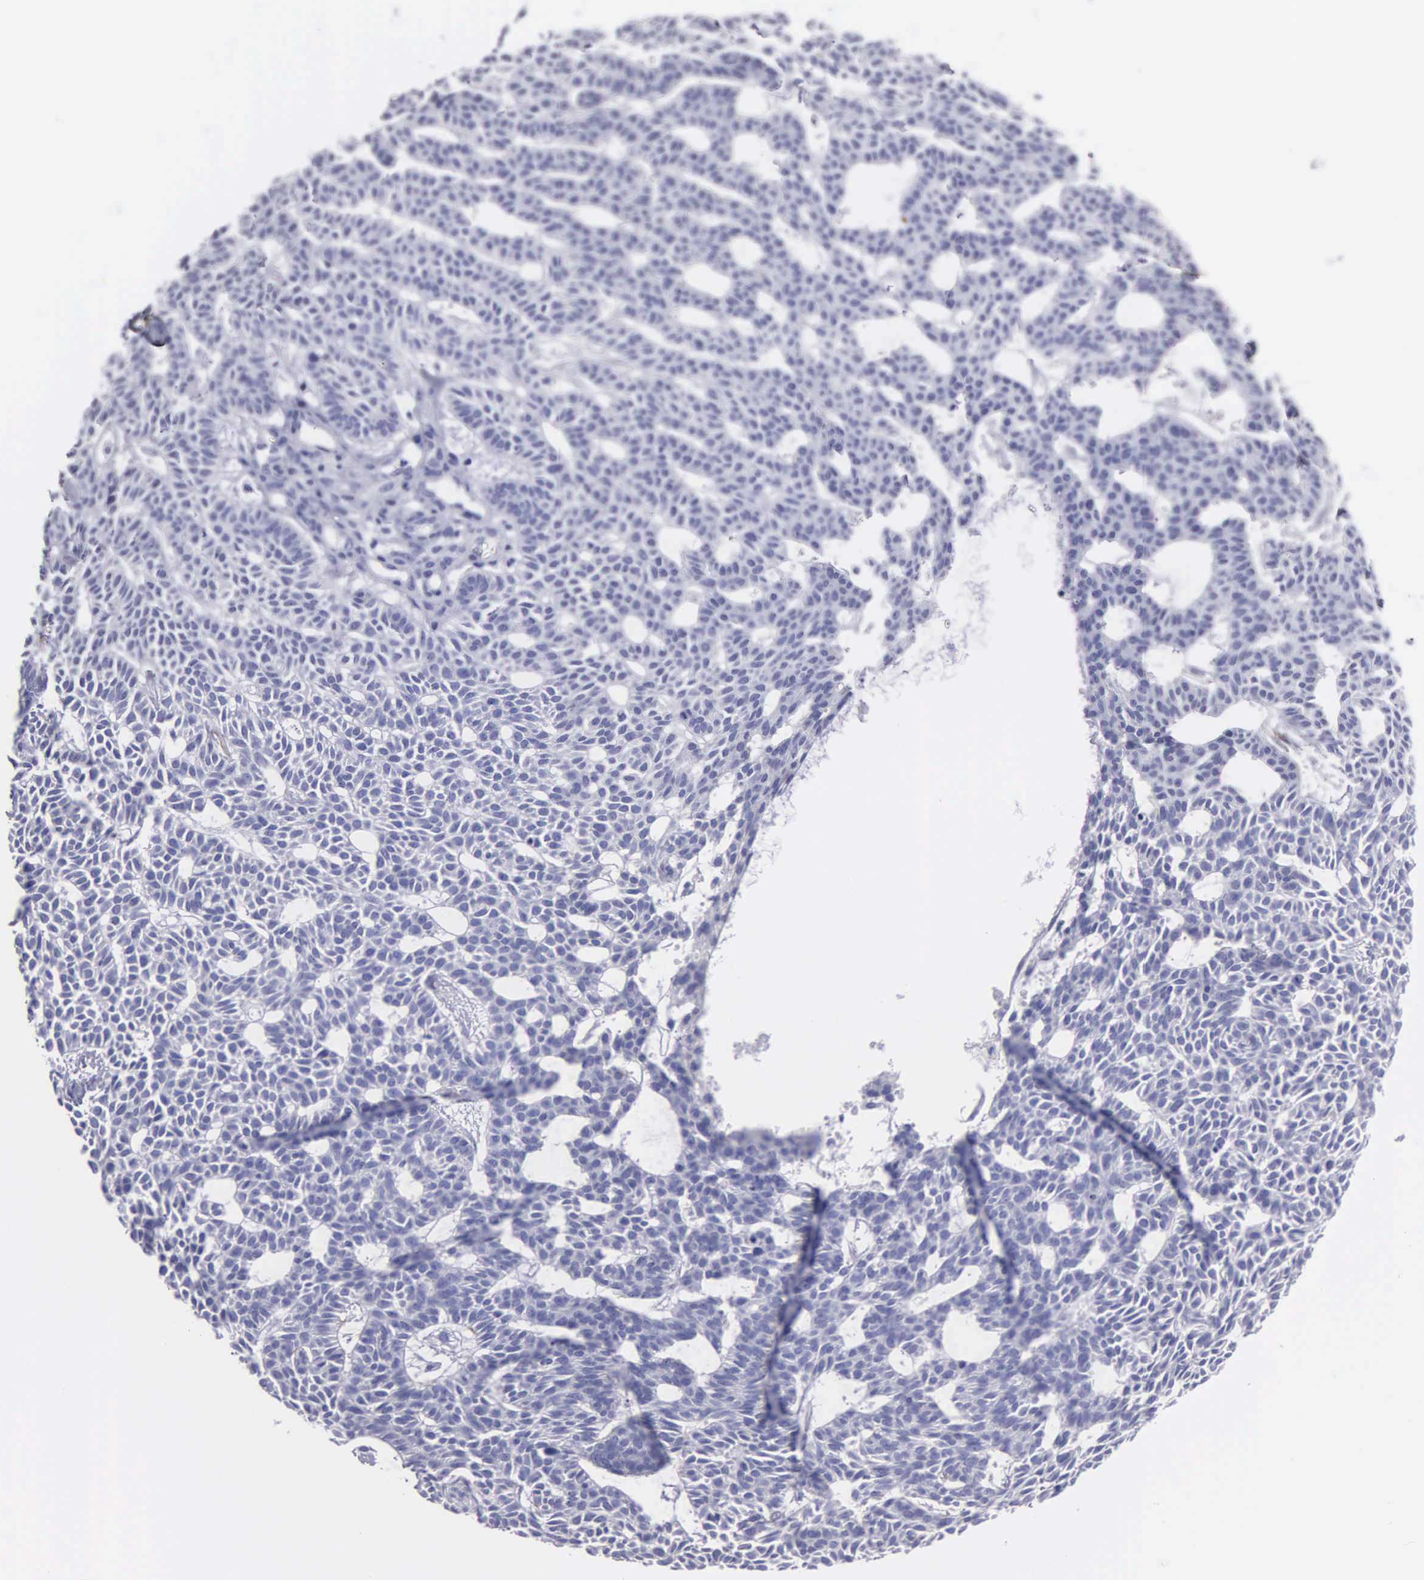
{"staining": {"intensity": "negative", "quantity": "none", "location": "none"}, "tissue": "skin cancer", "cell_type": "Tumor cells", "image_type": "cancer", "snomed": [{"axis": "morphology", "description": "Basal cell carcinoma"}, {"axis": "topography", "description": "Skin"}], "caption": "Human skin cancer (basal cell carcinoma) stained for a protein using immunohistochemistry demonstrates no positivity in tumor cells.", "gene": "FBLN5", "patient": {"sex": "male", "age": 75}}